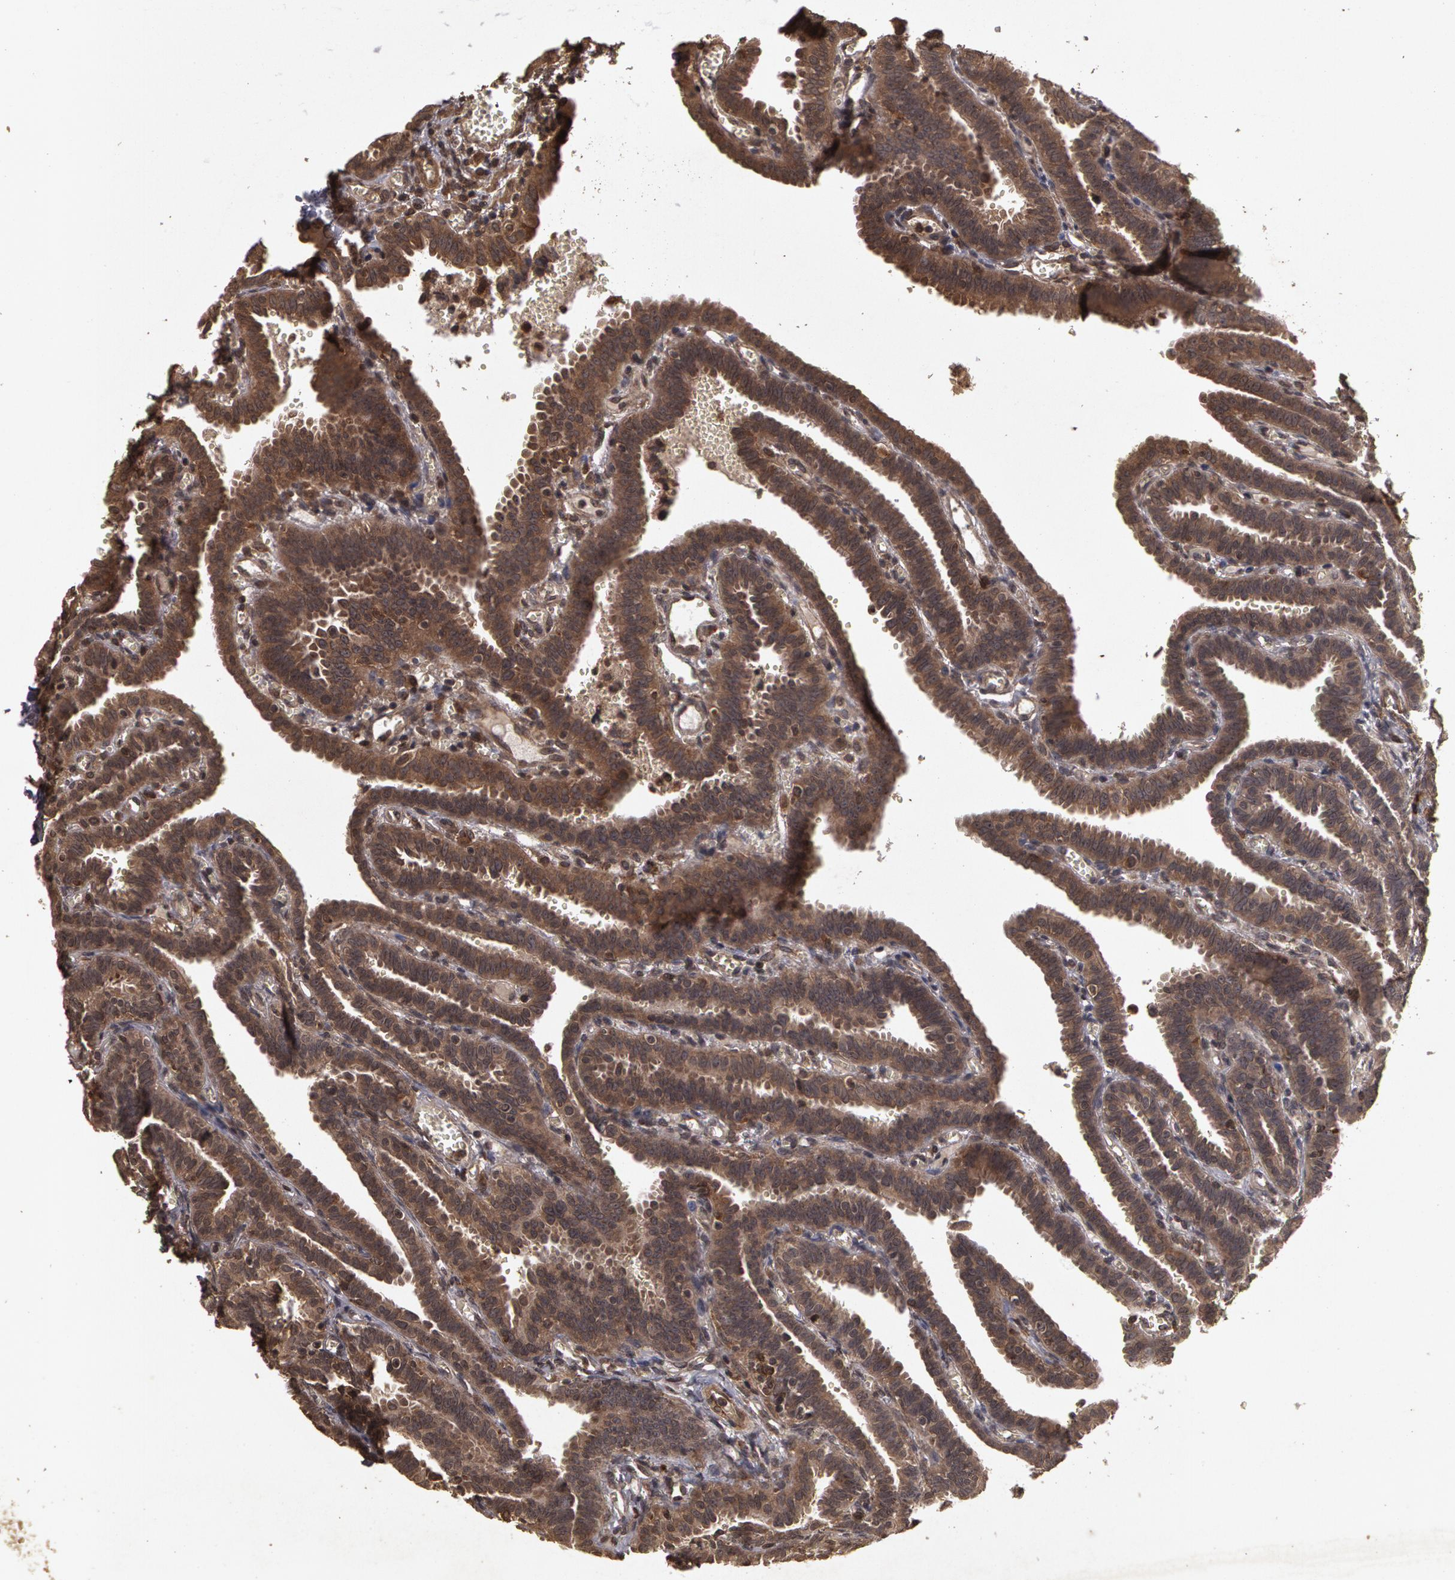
{"staining": {"intensity": "moderate", "quantity": ">75%", "location": "cytoplasmic/membranous"}, "tissue": "fallopian tube", "cell_type": "Glandular cells", "image_type": "normal", "snomed": [{"axis": "morphology", "description": "Normal tissue, NOS"}, {"axis": "topography", "description": "Fallopian tube"}], "caption": "Brown immunohistochemical staining in normal human fallopian tube displays moderate cytoplasmic/membranous positivity in about >75% of glandular cells.", "gene": "CALR", "patient": {"sex": "female", "age": 29}}